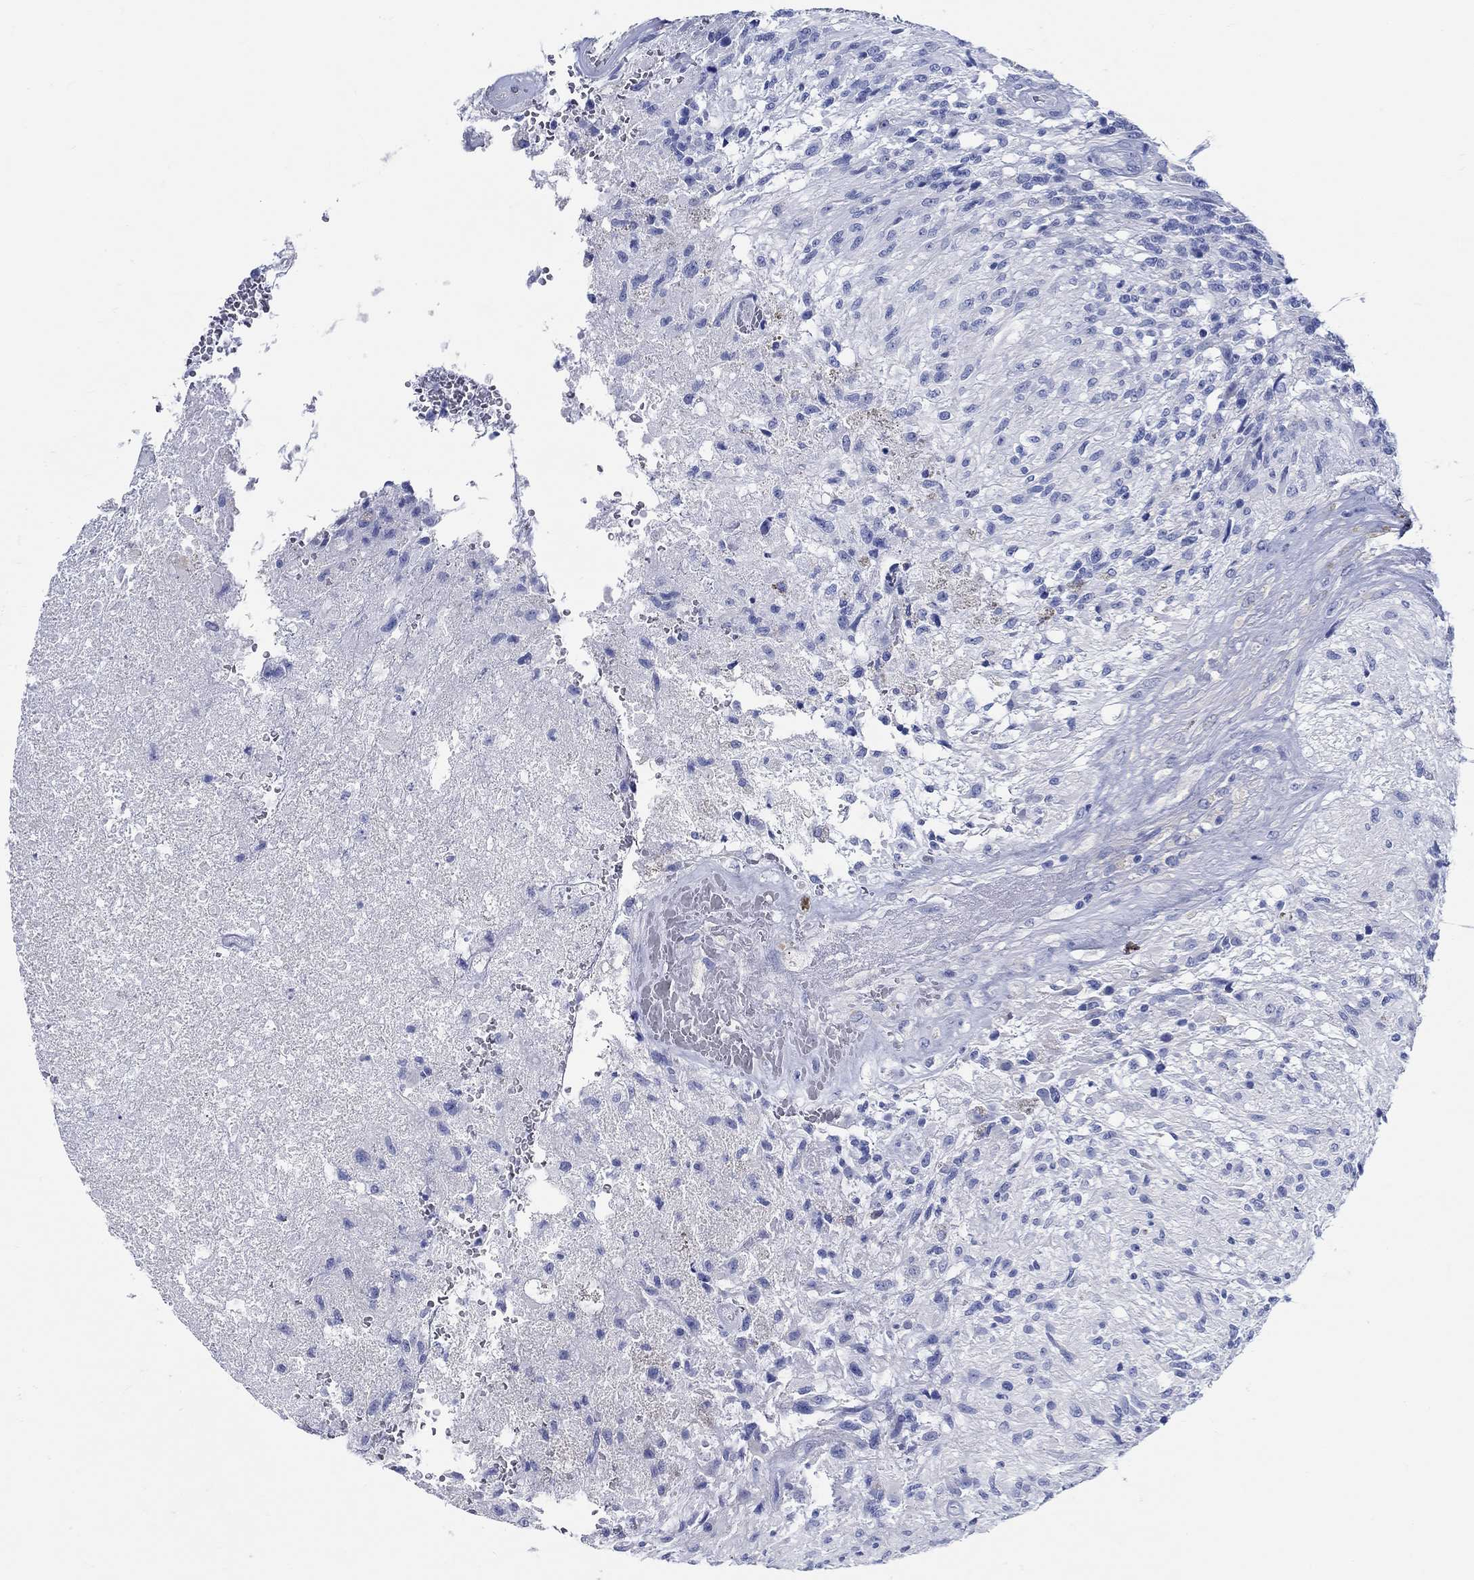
{"staining": {"intensity": "negative", "quantity": "none", "location": "none"}, "tissue": "glioma", "cell_type": "Tumor cells", "image_type": "cancer", "snomed": [{"axis": "morphology", "description": "Glioma, malignant, High grade"}, {"axis": "topography", "description": "Brain"}], "caption": "High magnification brightfield microscopy of glioma stained with DAB (brown) and counterstained with hematoxylin (blue): tumor cells show no significant expression.", "gene": "RD3L", "patient": {"sex": "male", "age": 56}}